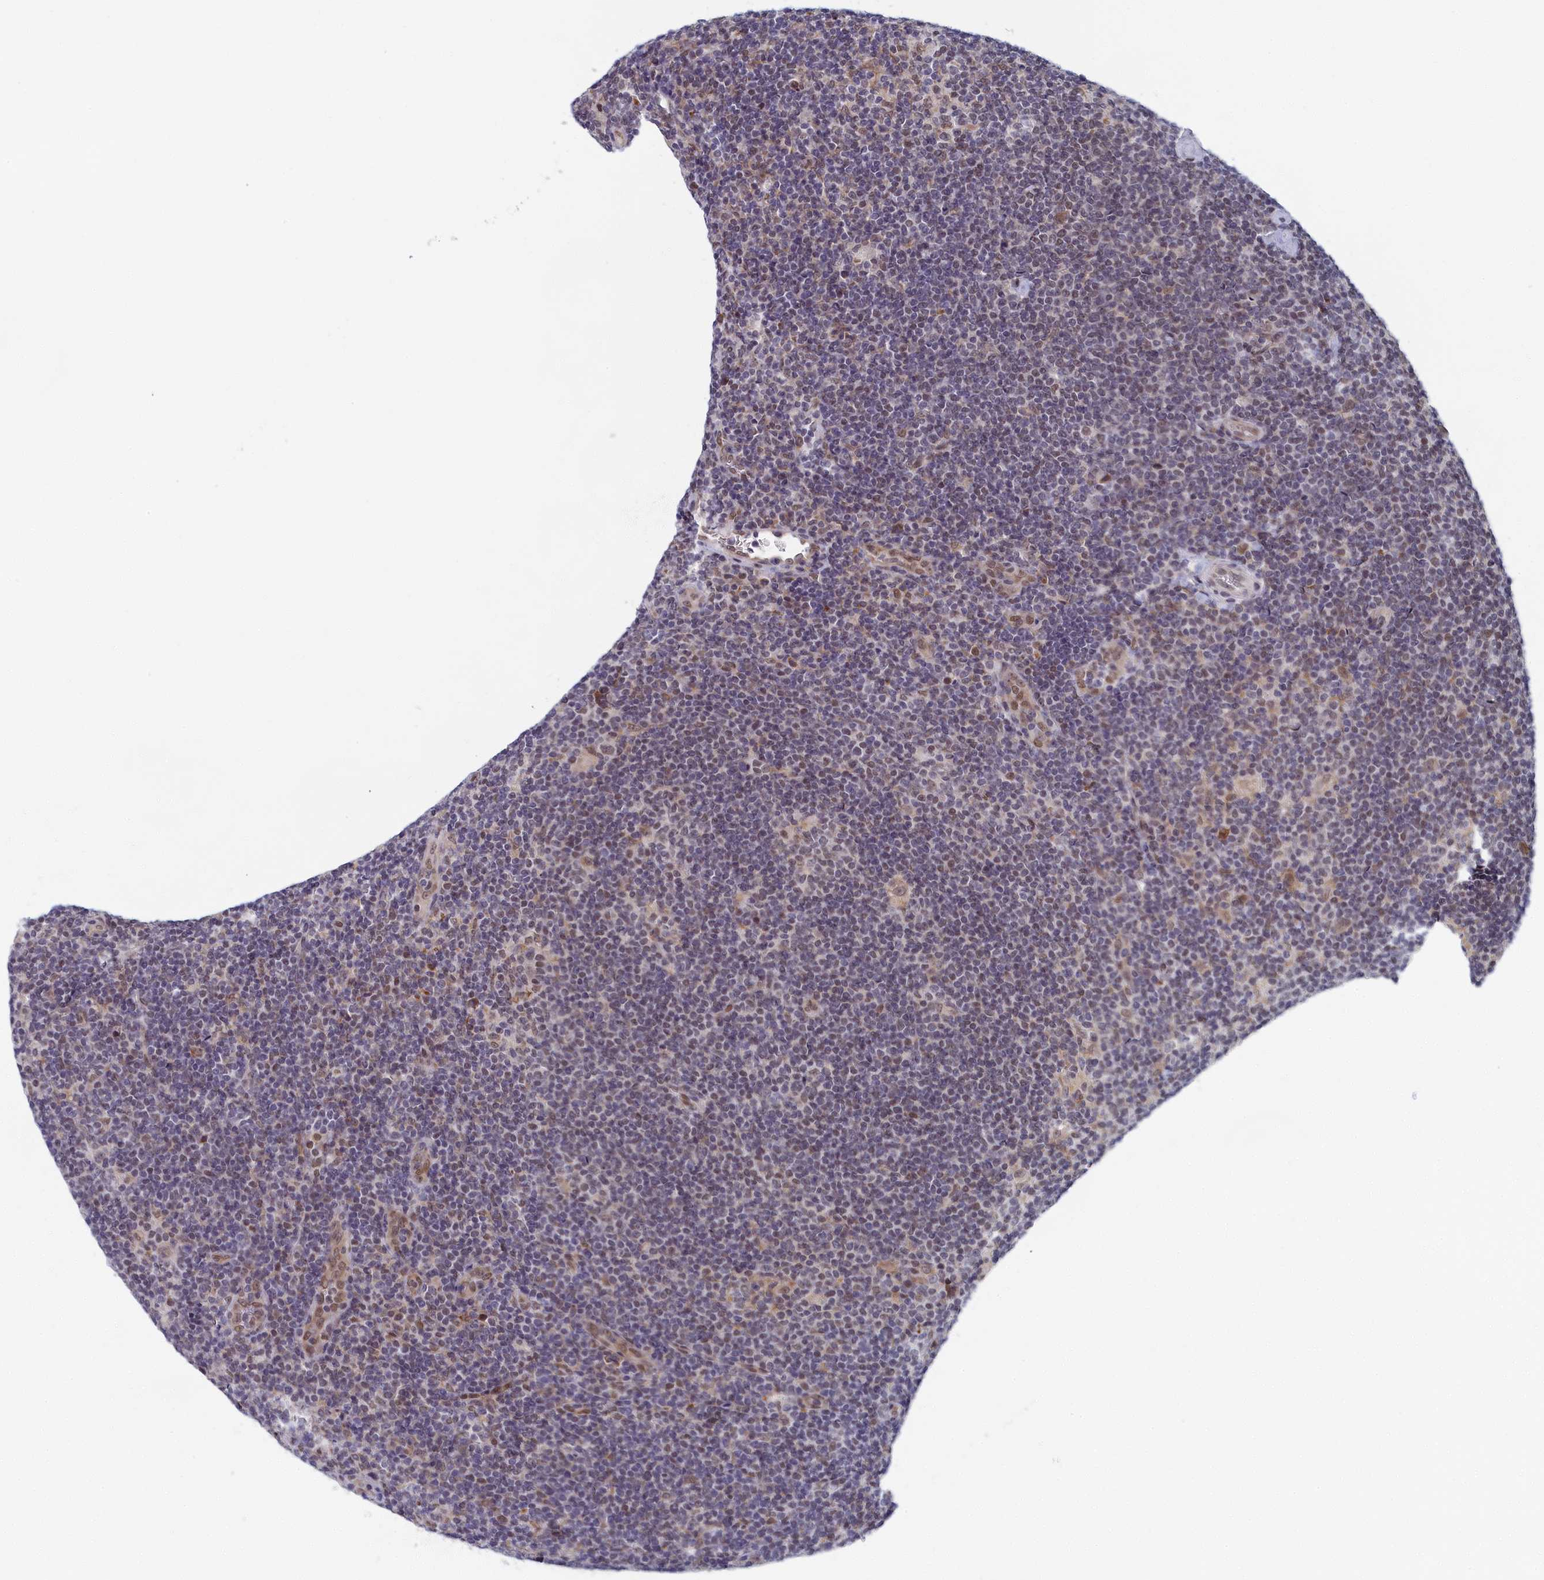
{"staining": {"intensity": "weak", "quantity": "25%-75%", "location": "nuclear"}, "tissue": "lymphoma", "cell_type": "Tumor cells", "image_type": "cancer", "snomed": [{"axis": "morphology", "description": "Hodgkin's disease, NOS"}, {"axis": "topography", "description": "Lymph node"}], "caption": "Brown immunohistochemical staining in lymphoma shows weak nuclear staining in approximately 25%-75% of tumor cells. Using DAB (3,3'-diaminobenzidine) (brown) and hematoxylin (blue) stains, captured at high magnification using brightfield microscopy.", "gene": "DNAJC17", "patient": {"sex": "female", "age": 57}}